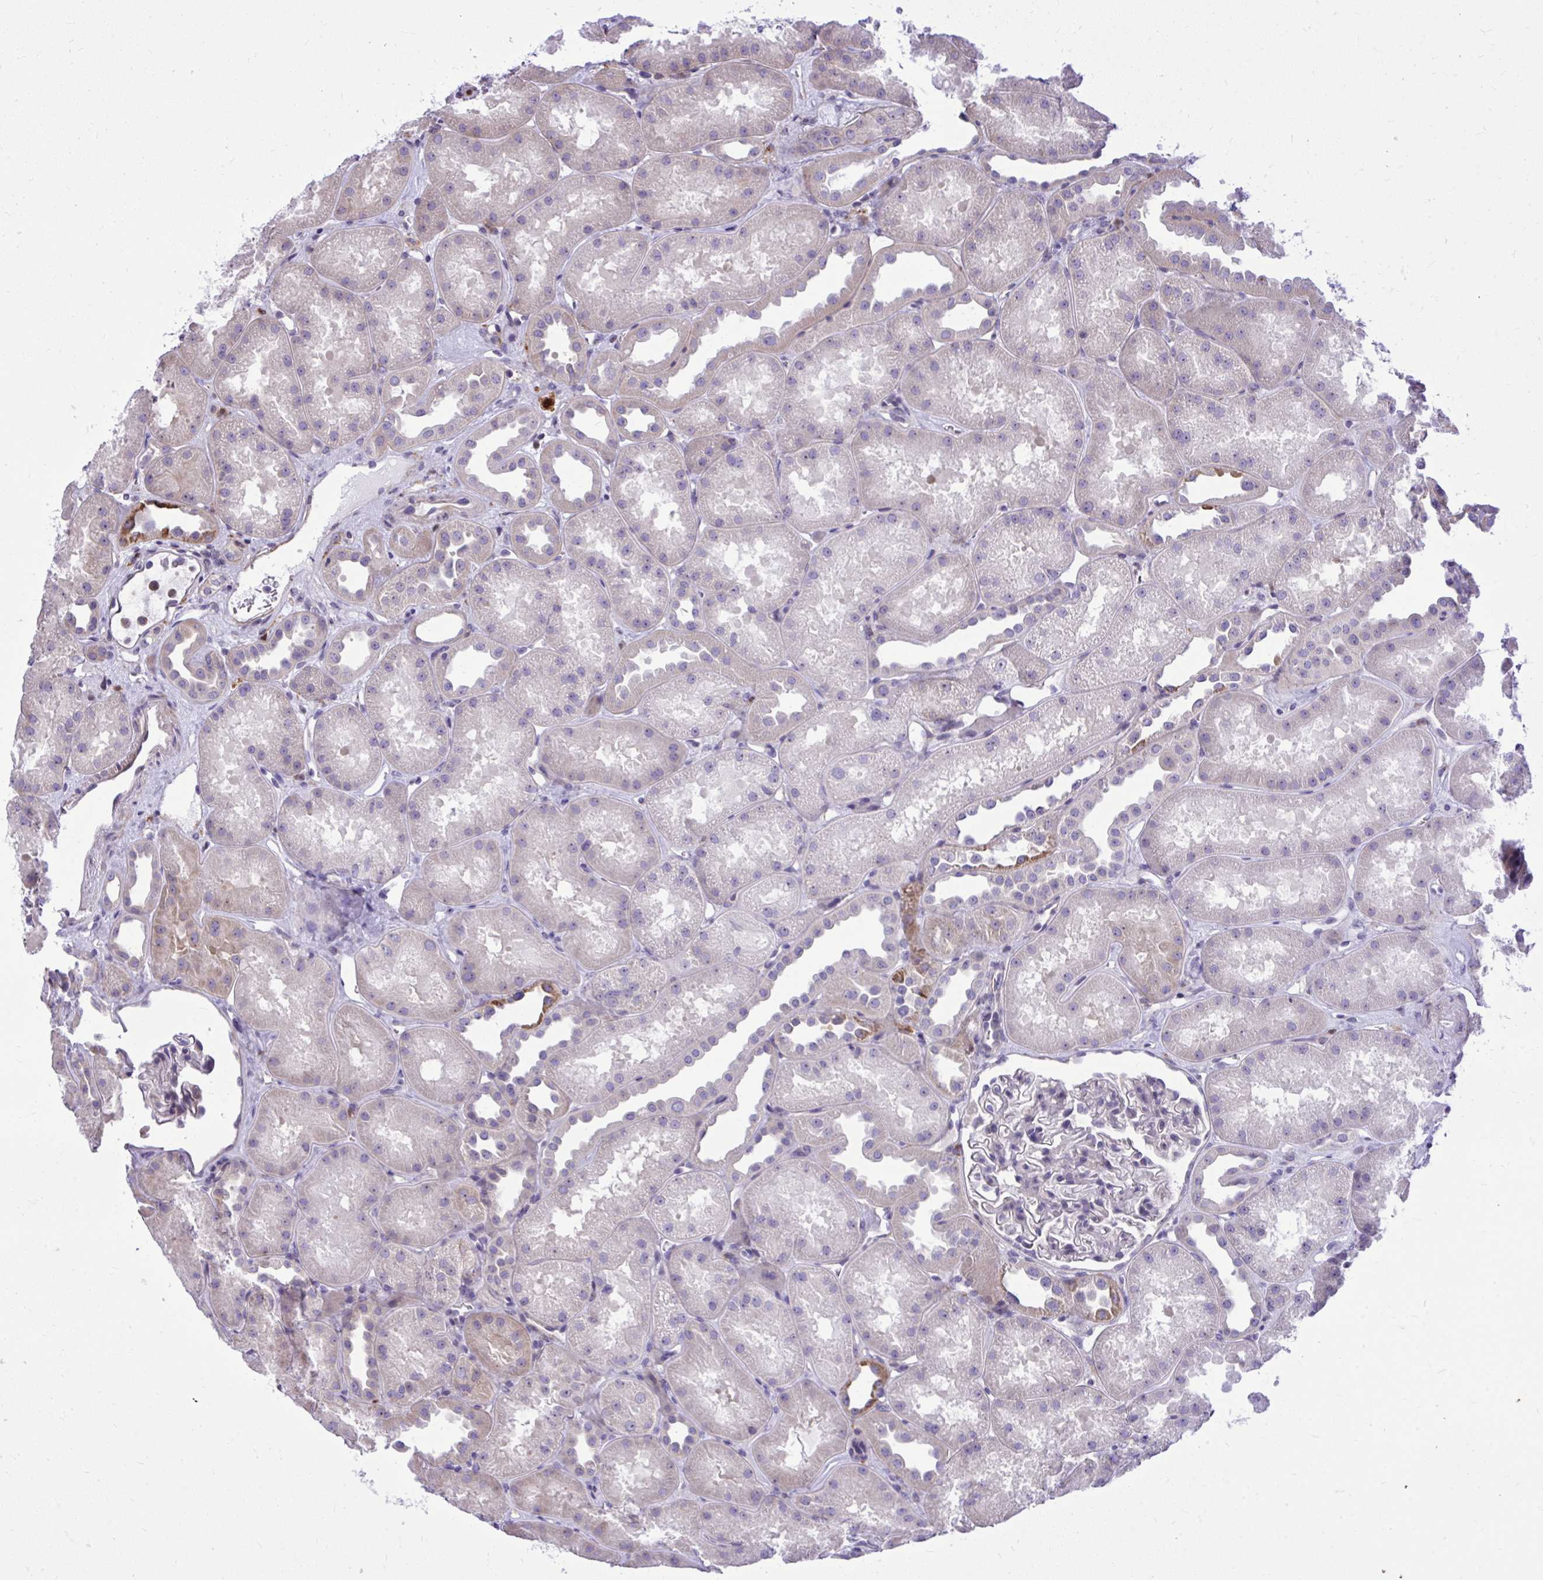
{"staining": {"intensity": "negative", "quantity": "none", "location": "none"}, "tissue": "kidney", "cell_type": "Cells in glomeruli", "image_type": "normal", "snomed": [{"axis": "morphology", "description": "Normal tissue, NOS"}, {"axis": "topography", "description": "Kidney"}], "caption": "A histopathology image of kidney stained for a protein reveals no brown staining in cells in glomeruli. (DAB immunohistochemistry, high magnification).", "gene": "GRK4", "patient": {"sex": "male", "age": 61}}